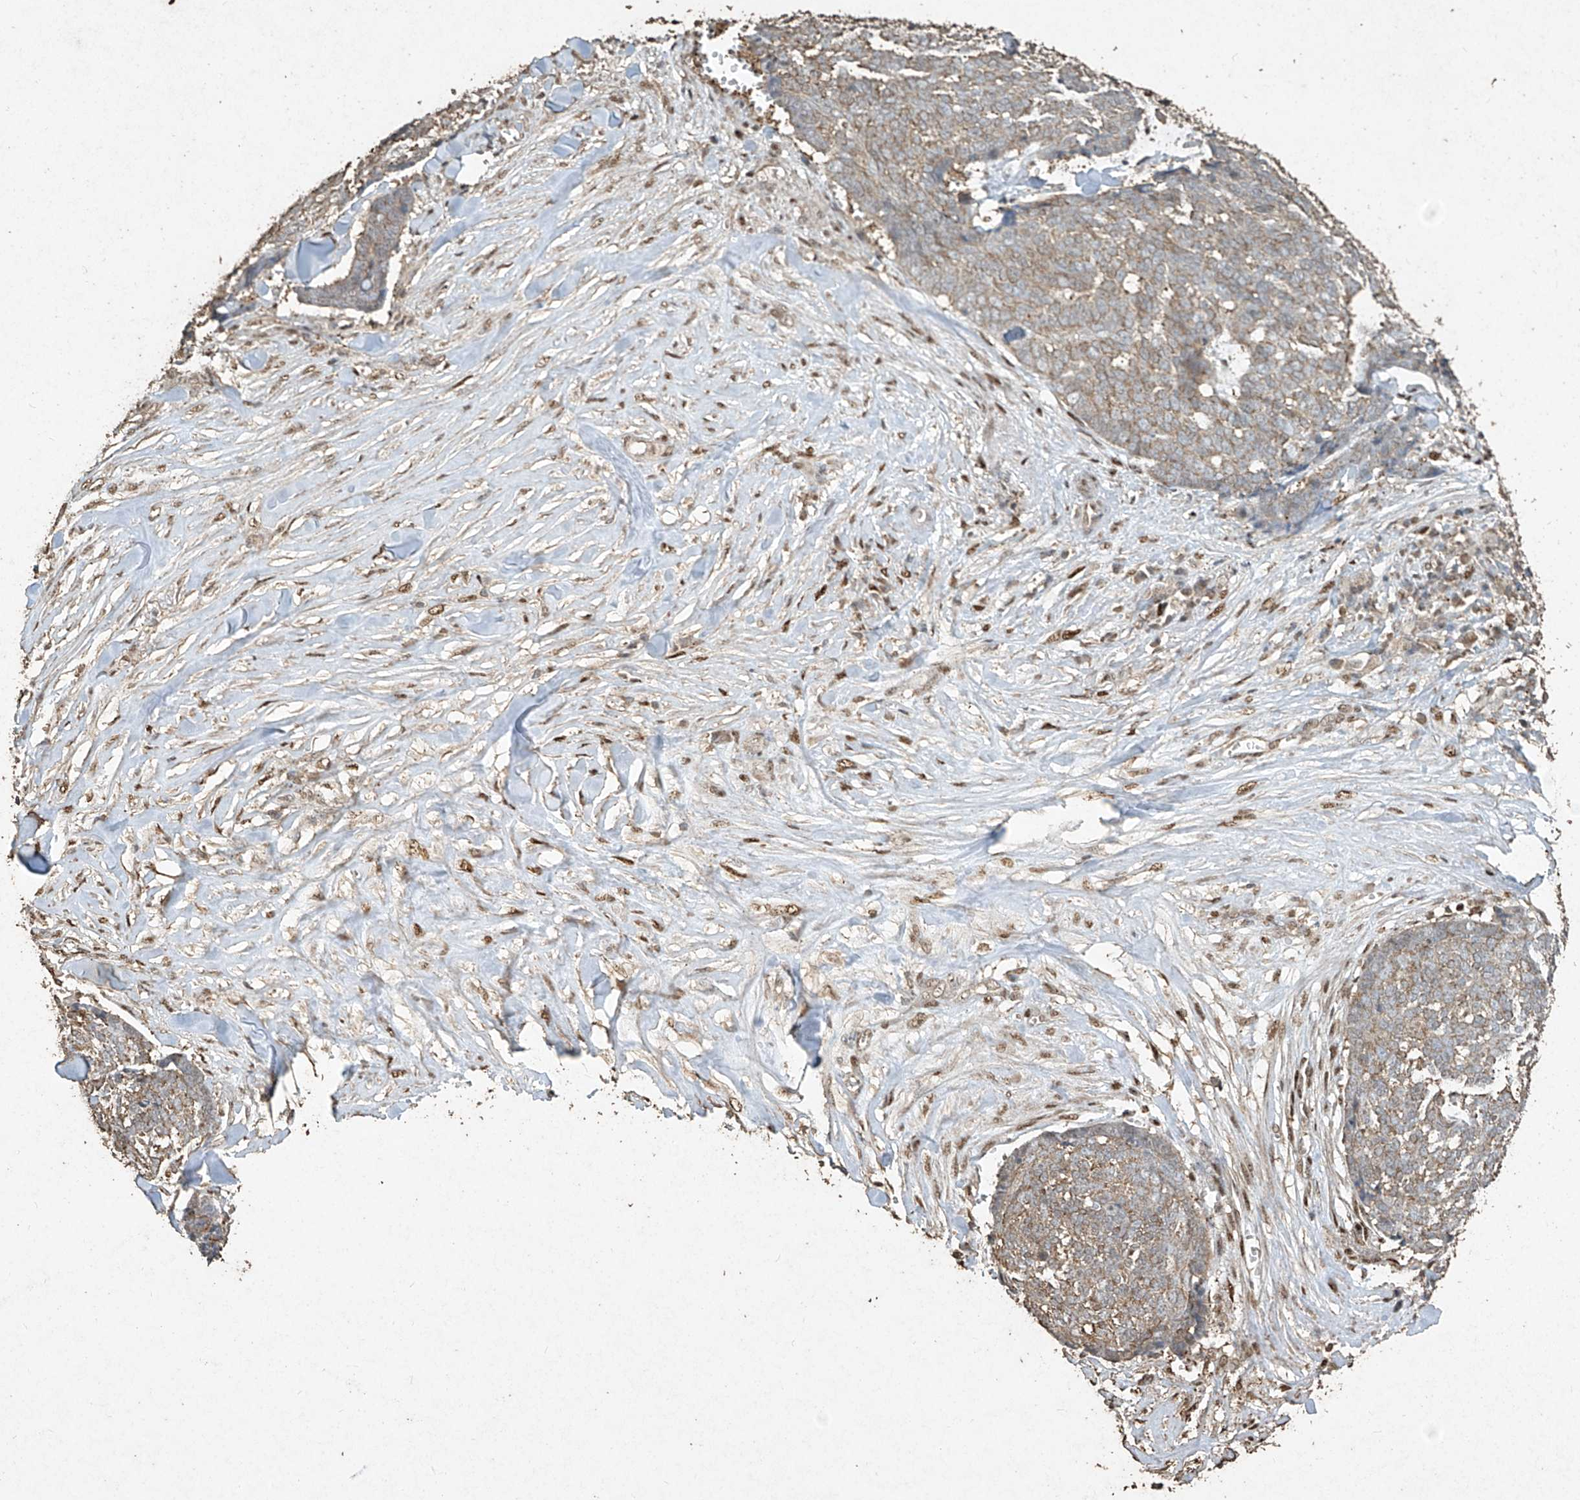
{"staining": {"intensity": "negative", "quantity": "none", "location": "none"}, "tissue": "skin cancer", "cell_type": "Tumor cells", "image_type": "cancer", "snomed": [{"axis": "morphology", "description": "Basal cell carcinoma"}, {"axis": "topography", "description": "Skin"}], "caption": "This is an immunohistochemistry (IHC) image of human skin cancer (basal cell carcinoma). There is no staining in tumor cells.", "gene": "ERBB3", "patient": {"sex": "male", "age": 84}}